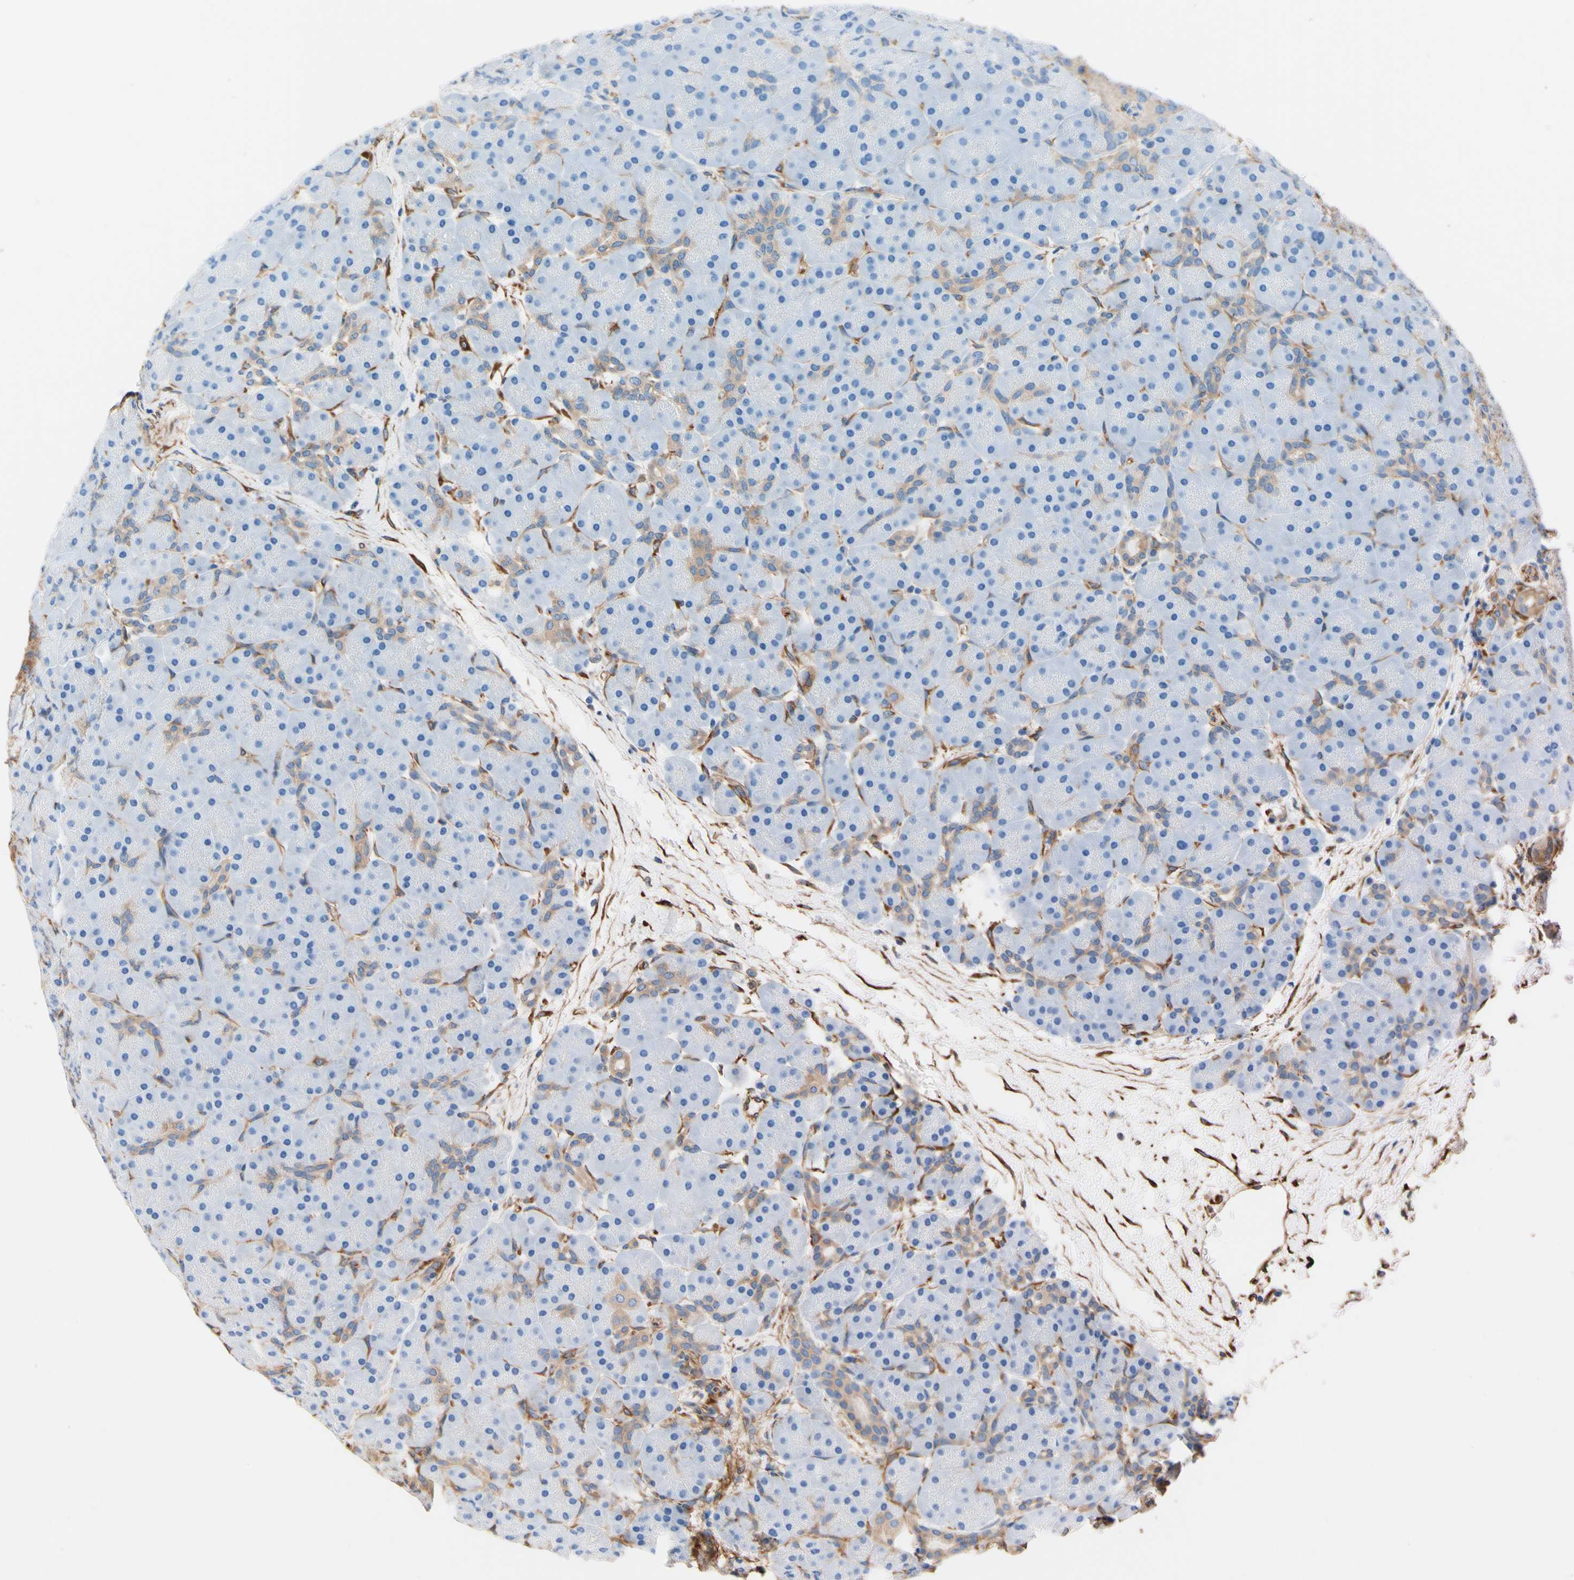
{"staining": {"intensity": "weak", "quantity": "<25%", "location": "cytoplasmic/membranous"}, "tissue": "pancreas", "cell_type": "Exocrine glandular cells", "image_type": "normal", "snomed": [{"axis": "morphology", "description": "Normal tissue, NOS"}, {"axis": "topography", "description": "Pancreas"}], "caption": "A micrograph of pancreas stained for a protein shows no brown staining in exocrine glandular cells.", "gene": "DPYSL3", "patient": {"sex": "male", "age": 66}}